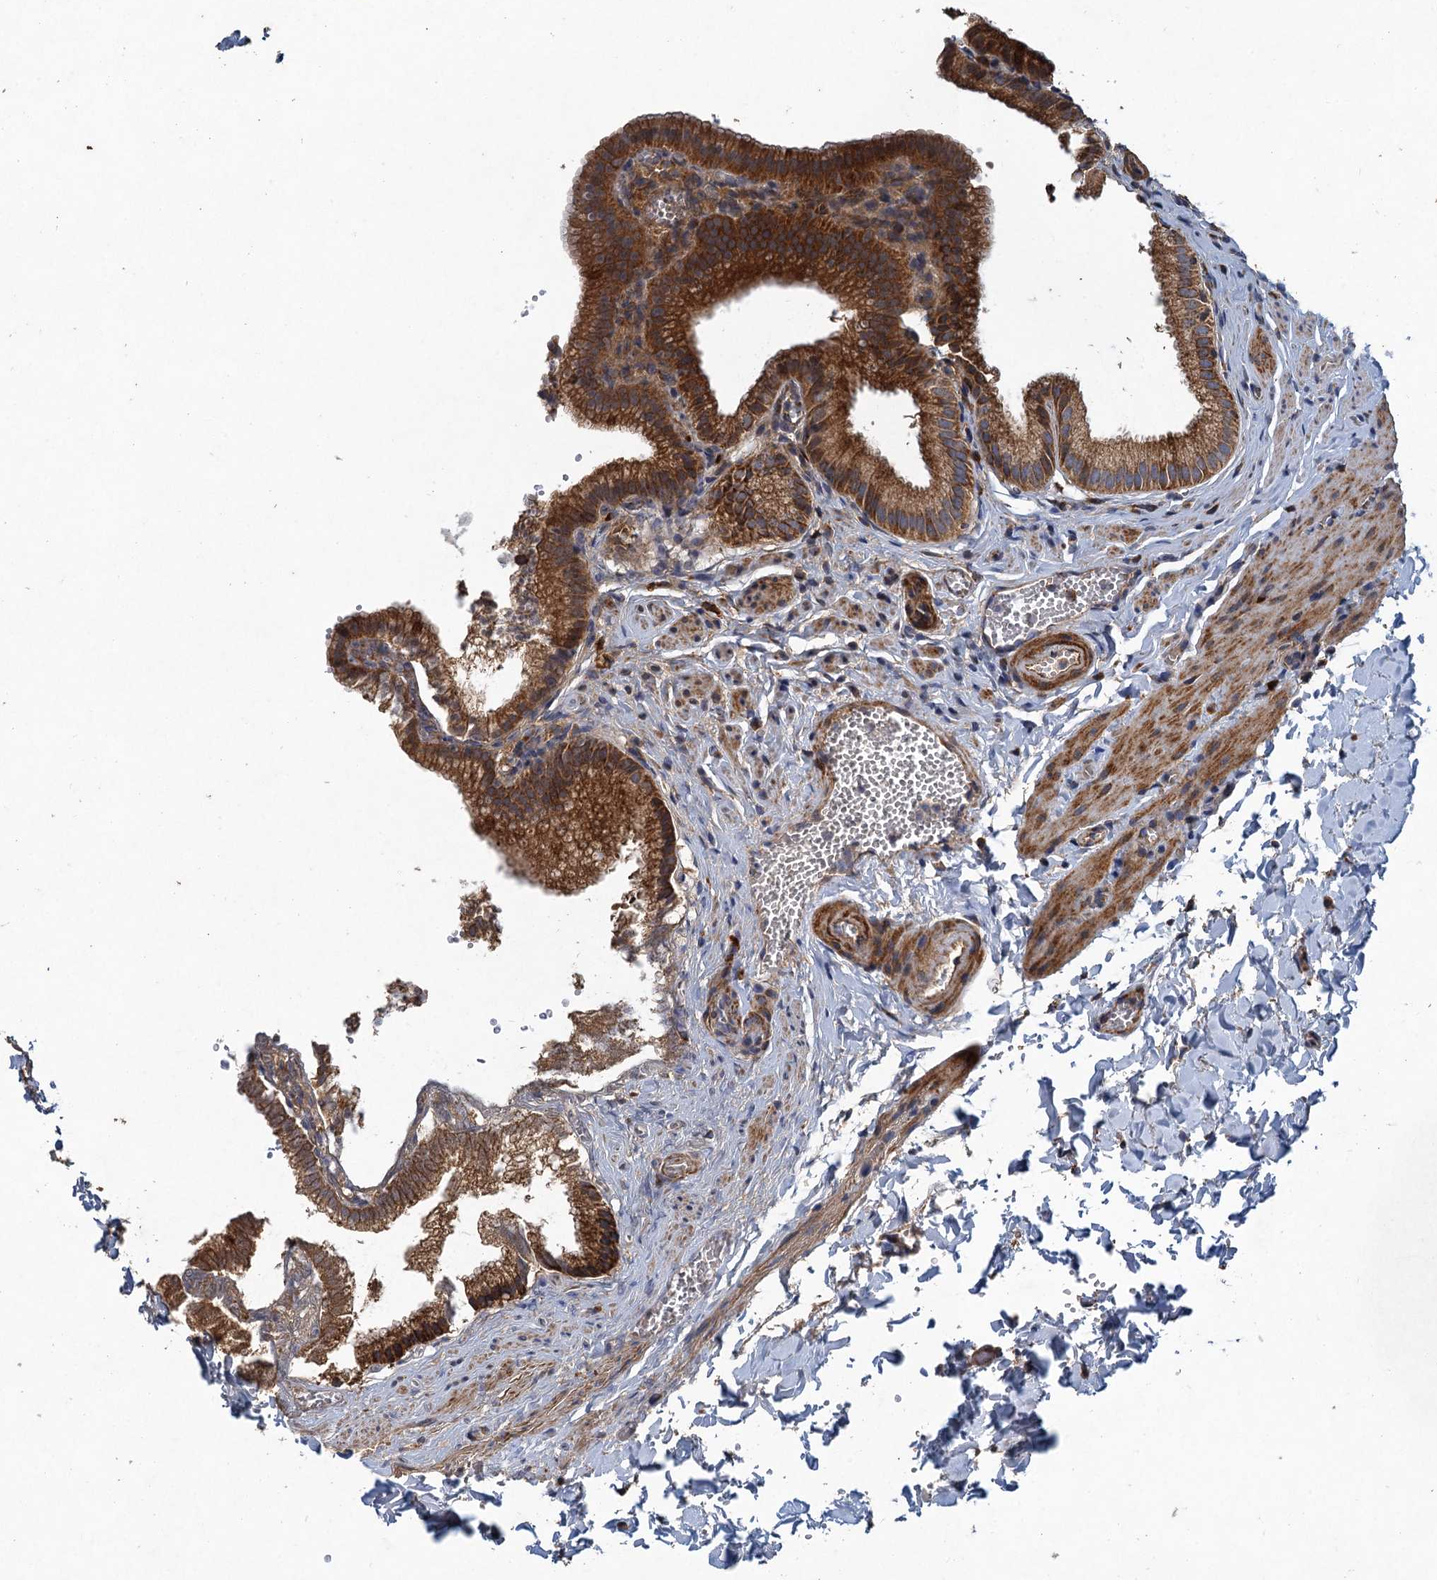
{"staining": {"intensity": "strong", "quantity": ">75%", "location": "cytoplasmic/membranous"}, "tissue": "gallbladder", "cell_type": "Glandular cells", "image_type": "normal", "snomed": [{"axis": "morphology", "description": "Normal tissue, NOS"}, {"axis": "topography", "description": "Gallbladder"}], "caption": "IHC of unremarkable human gallbladder displays high levels of strong cytoplasmic/membranous expression in approximately >75% of glandular cells. The protein is stained brown, and the nuclei are stained in blue (DAB IHC with brightfield microscopy, high magnification).", "gene": "BCS1L", "patient": {"sex": "male", "age": 38}}